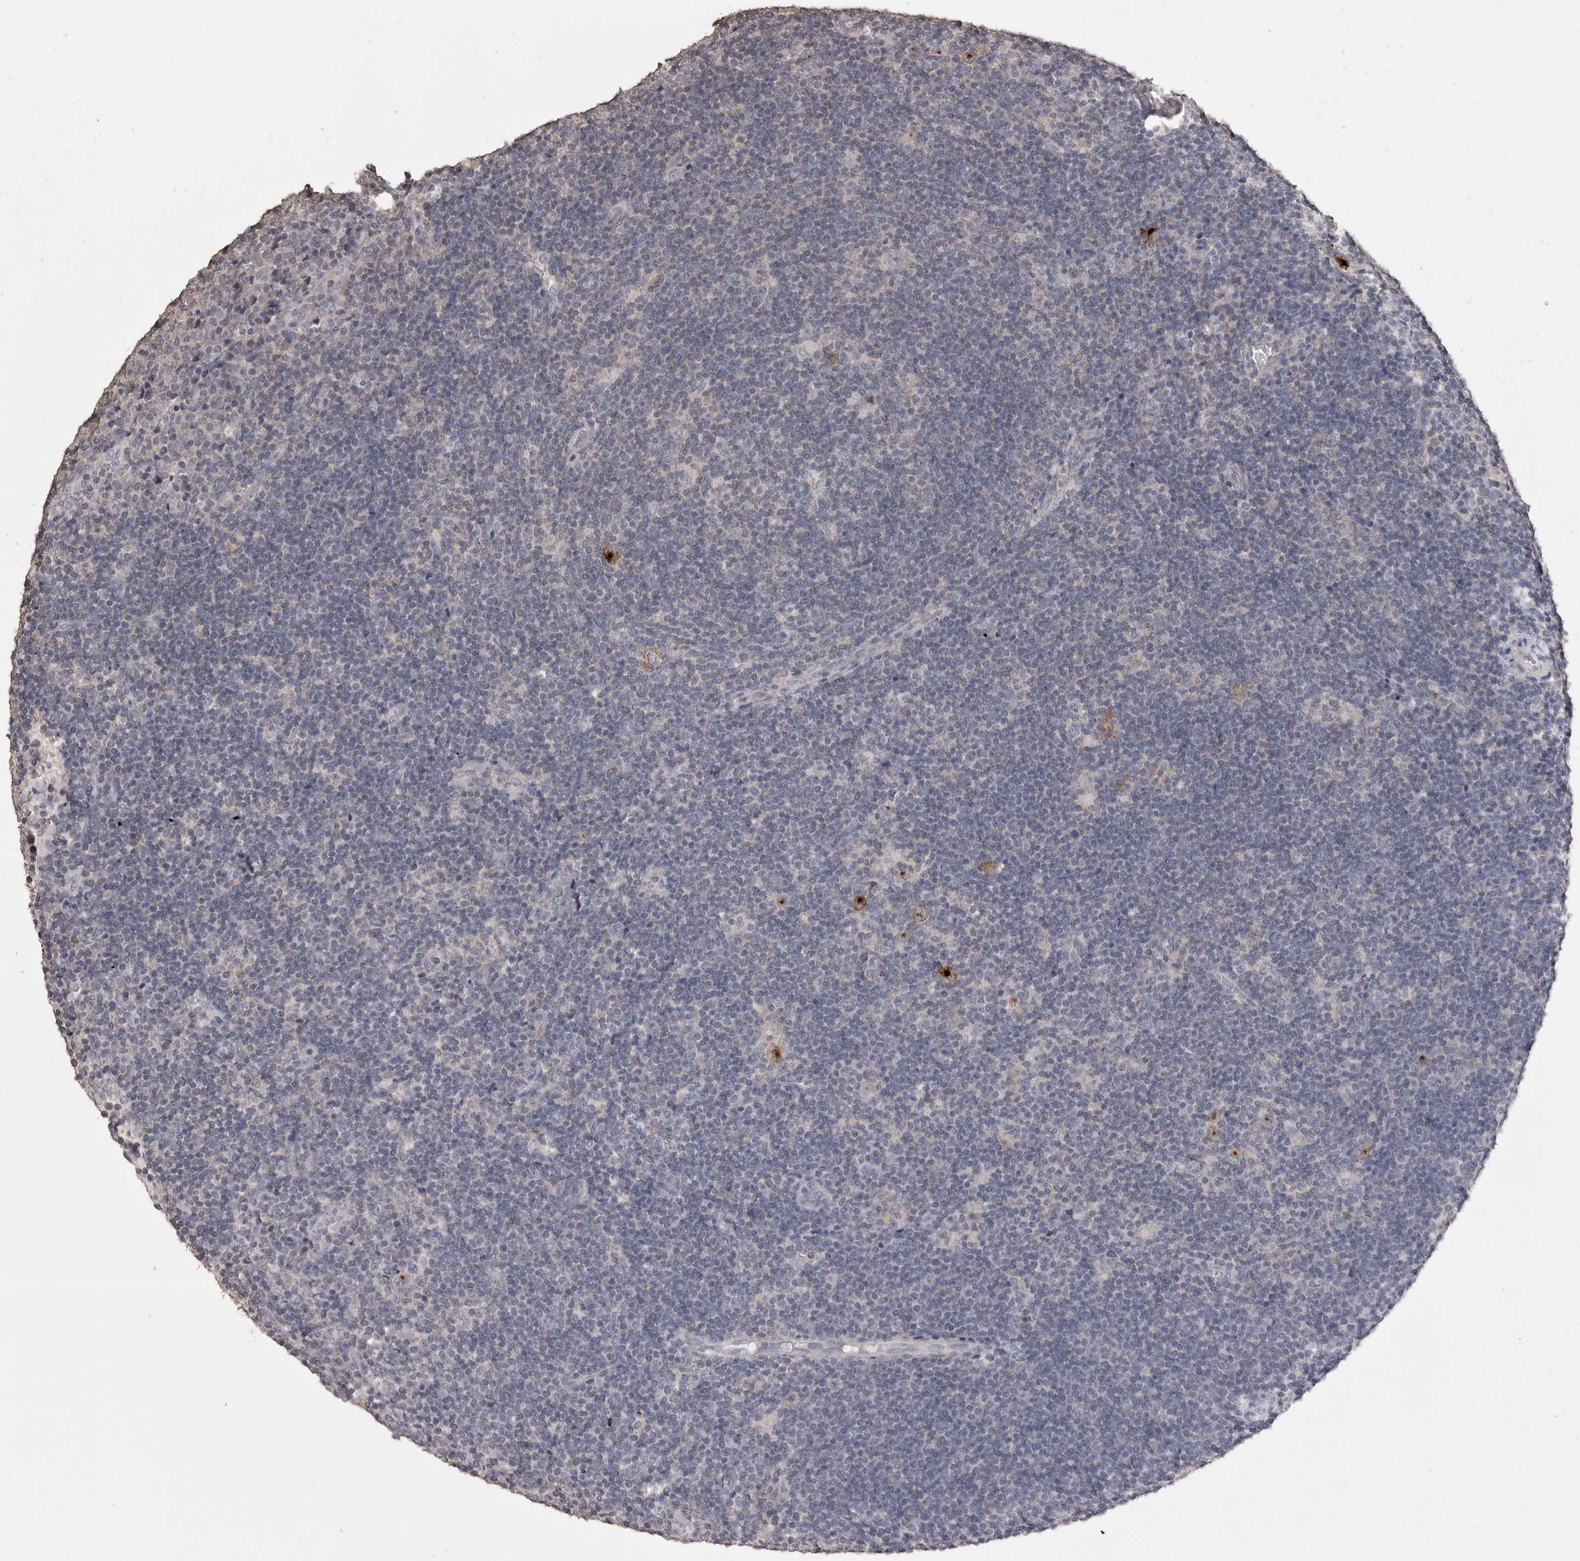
{"staining": {"intensity": "moderate", "quantity": "25%-75%", "location": "cytoplasmic/membranous"}, "tissue": "lymphoma", "cell_type": "Tumor cells", "image_type": "cancer", "snomed": [{"axis": "morphology", "description": "Hodgkin's disease, NOS"}, {"axis": "topography", "description": "Lymph node"}], "caption": "Immunohistochemical staining of human lymphoma reveals moderate cytoplasmic/membranous protein staining in approximately 25%-75% of tumor cells. The staining was performed using DAB (3,3'-diaminobenzidine), with brown indicating positive protein expression. Nuclei are stained blue with hematoxylin.", "gene": "MMP7", "patient": {"sex": "female", "age": 57}}